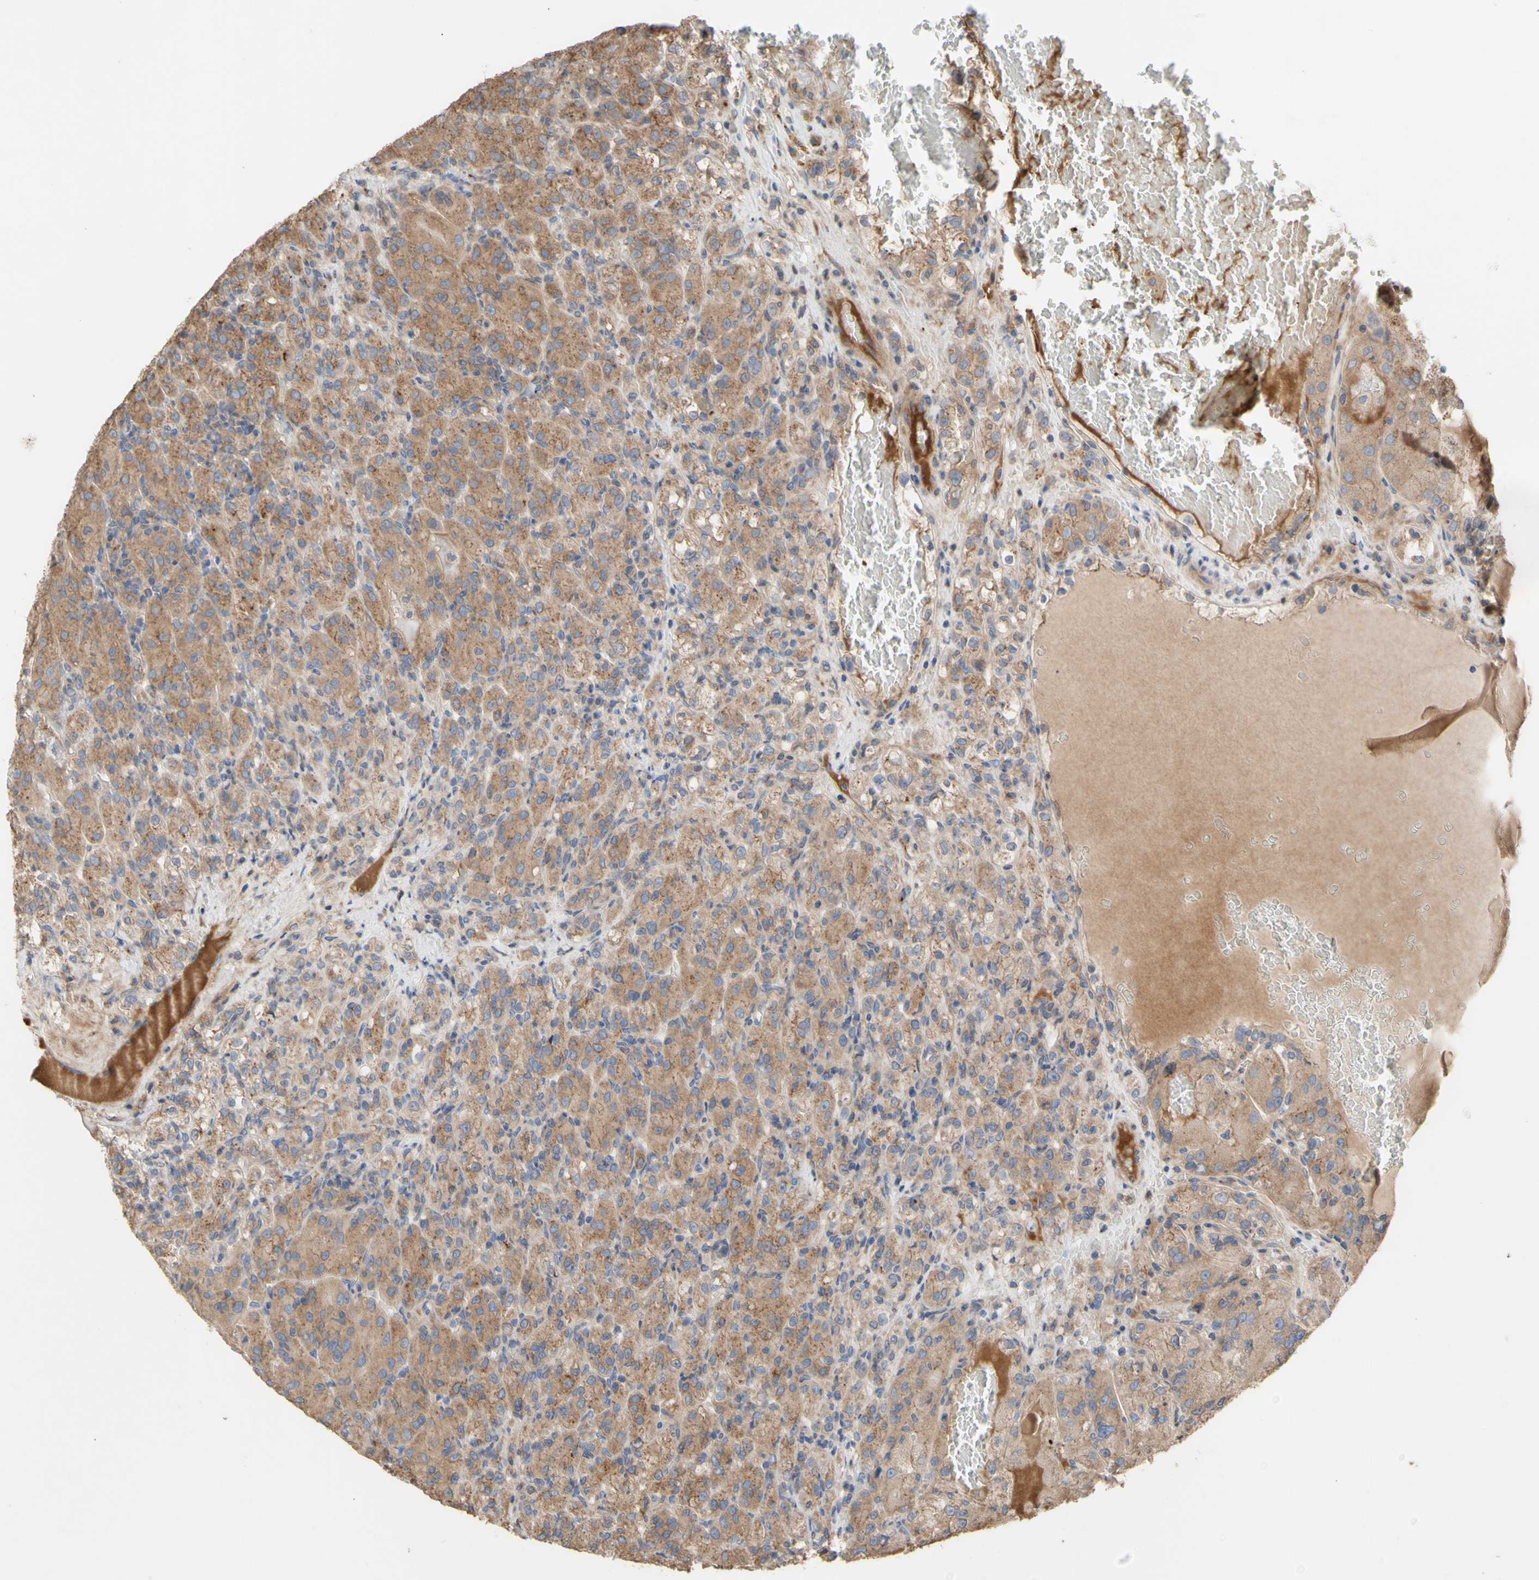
{"staining": {"intensity": "moderate", "quantity": ">75%", "location": "cytoplasmic/membranous"}, "tissue": "renal cancer", "cell_type": "Tumor cells", "image_type": "cancer", "snomed": [{"axis": "morphology", "description": "Adenocarcinoma, NOS"}, {"axis": "topography", "description": "Kidney"}], "caption": "A photomicrograph of renal cancer (adenocarcinoma) stained for a protein shows moderate cytoplasmic/membranous brown staining in tumor cells. (IHC, brightfield microscopy, high magnification).", "gene": "NECTIN3", "patient": {"sex": "male", "age": 61}}